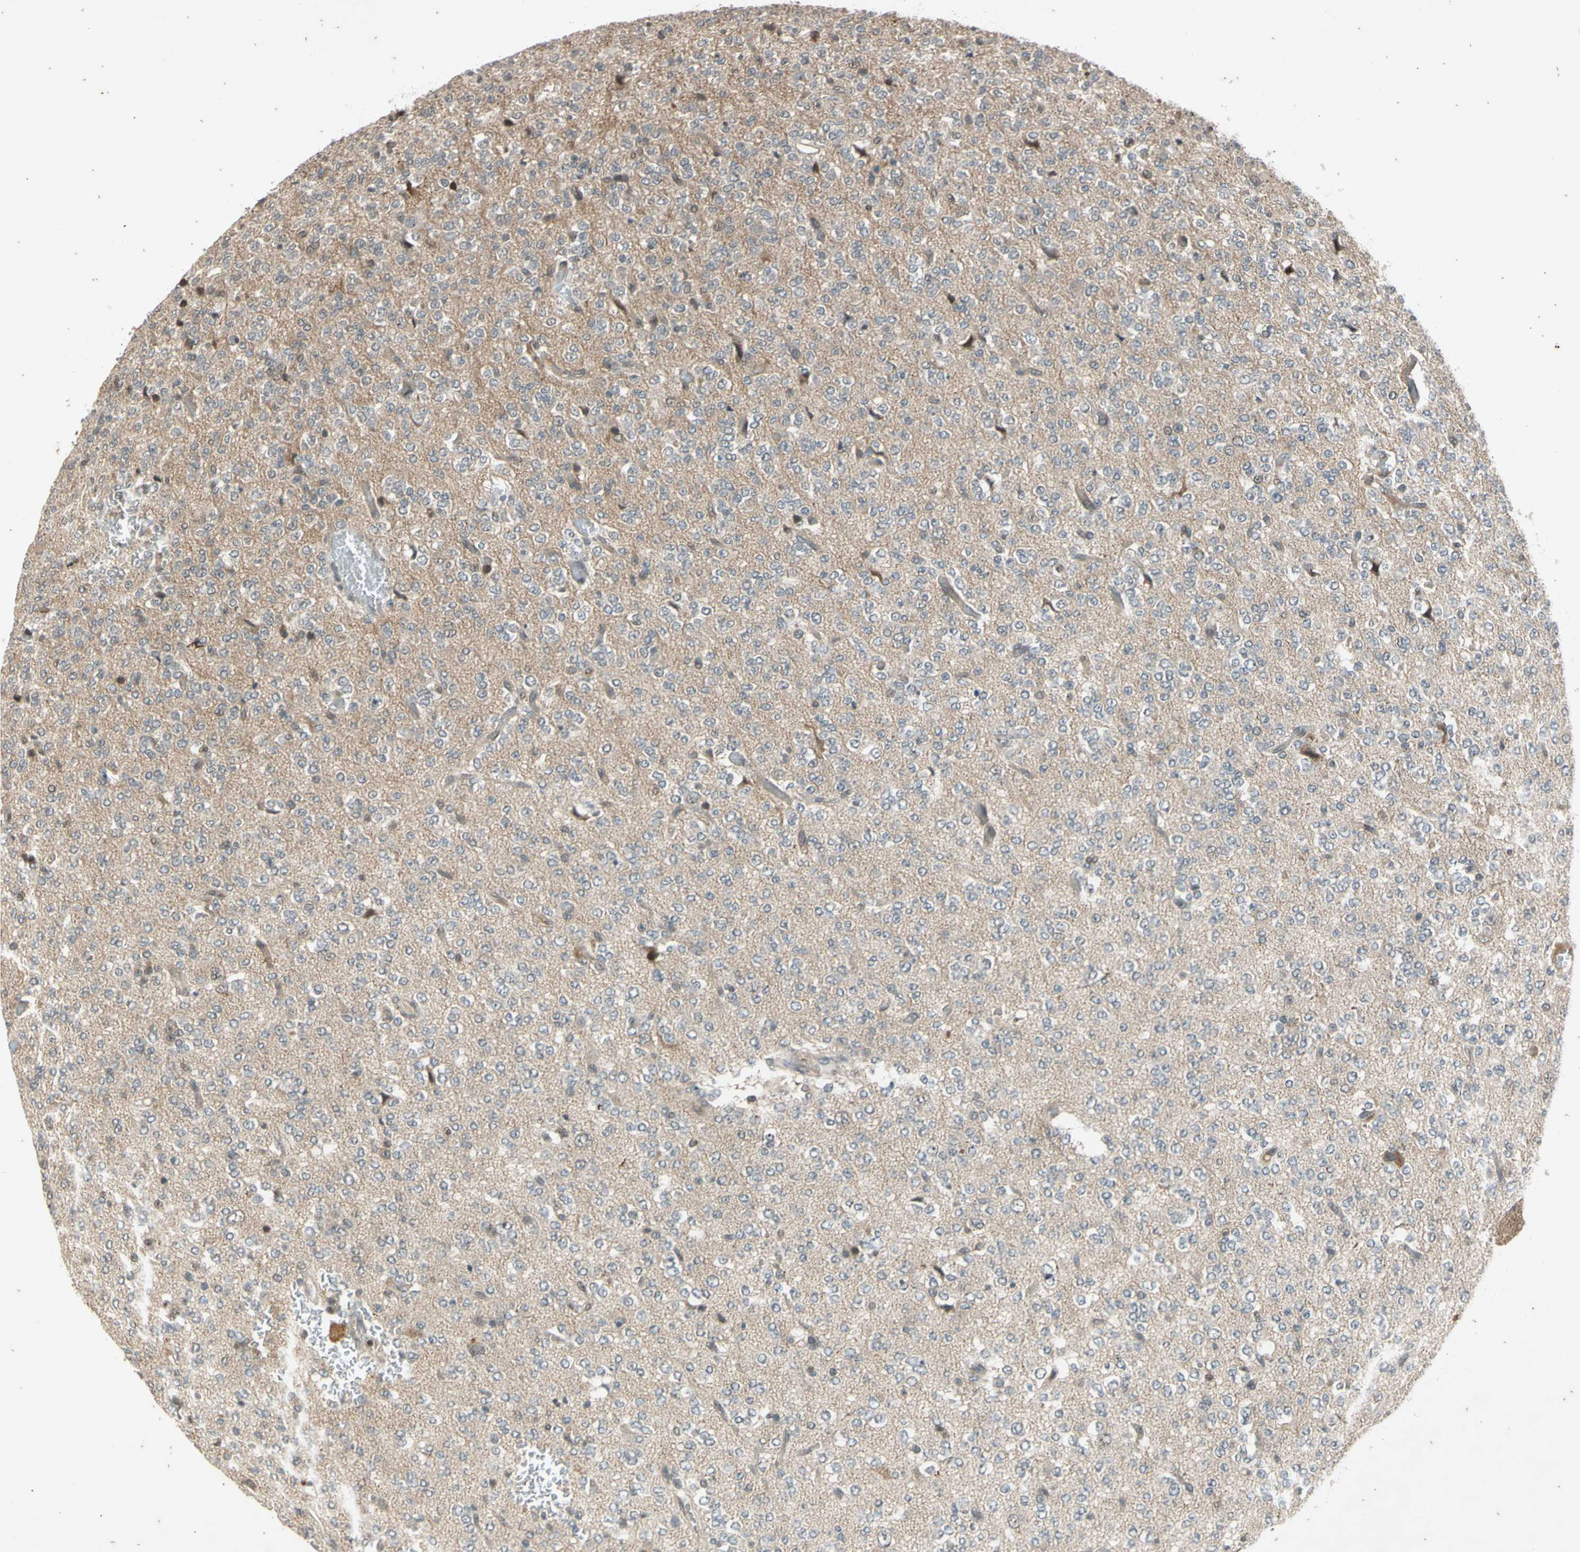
{"staining": {"intensity": "weak", "quantity": ">75%", "location": "cytoplasmic/membranous"}, "tissue": "glioma", "cell_type": "Tumor cells", "image_type": "cancer", "snomed": [{"axis": "morphology", "description": "Glioma, malignant, Low grade"}, {"axis": "topography", "description": "Brain"}], "caption": "High-magnification brightfield microscopy of low-grade glioma (malignant) stained with DAB (brown) and counterstained with hematoxylin (blue). tumor cells exhibit weak cytoplasmic/membranous staining is present in approximately>75% of cells. (Brightfield microscopy of DAB IHC at high magnification).", "gene": "EFNB2", "patient": {"sex": "male", "age": 38}}